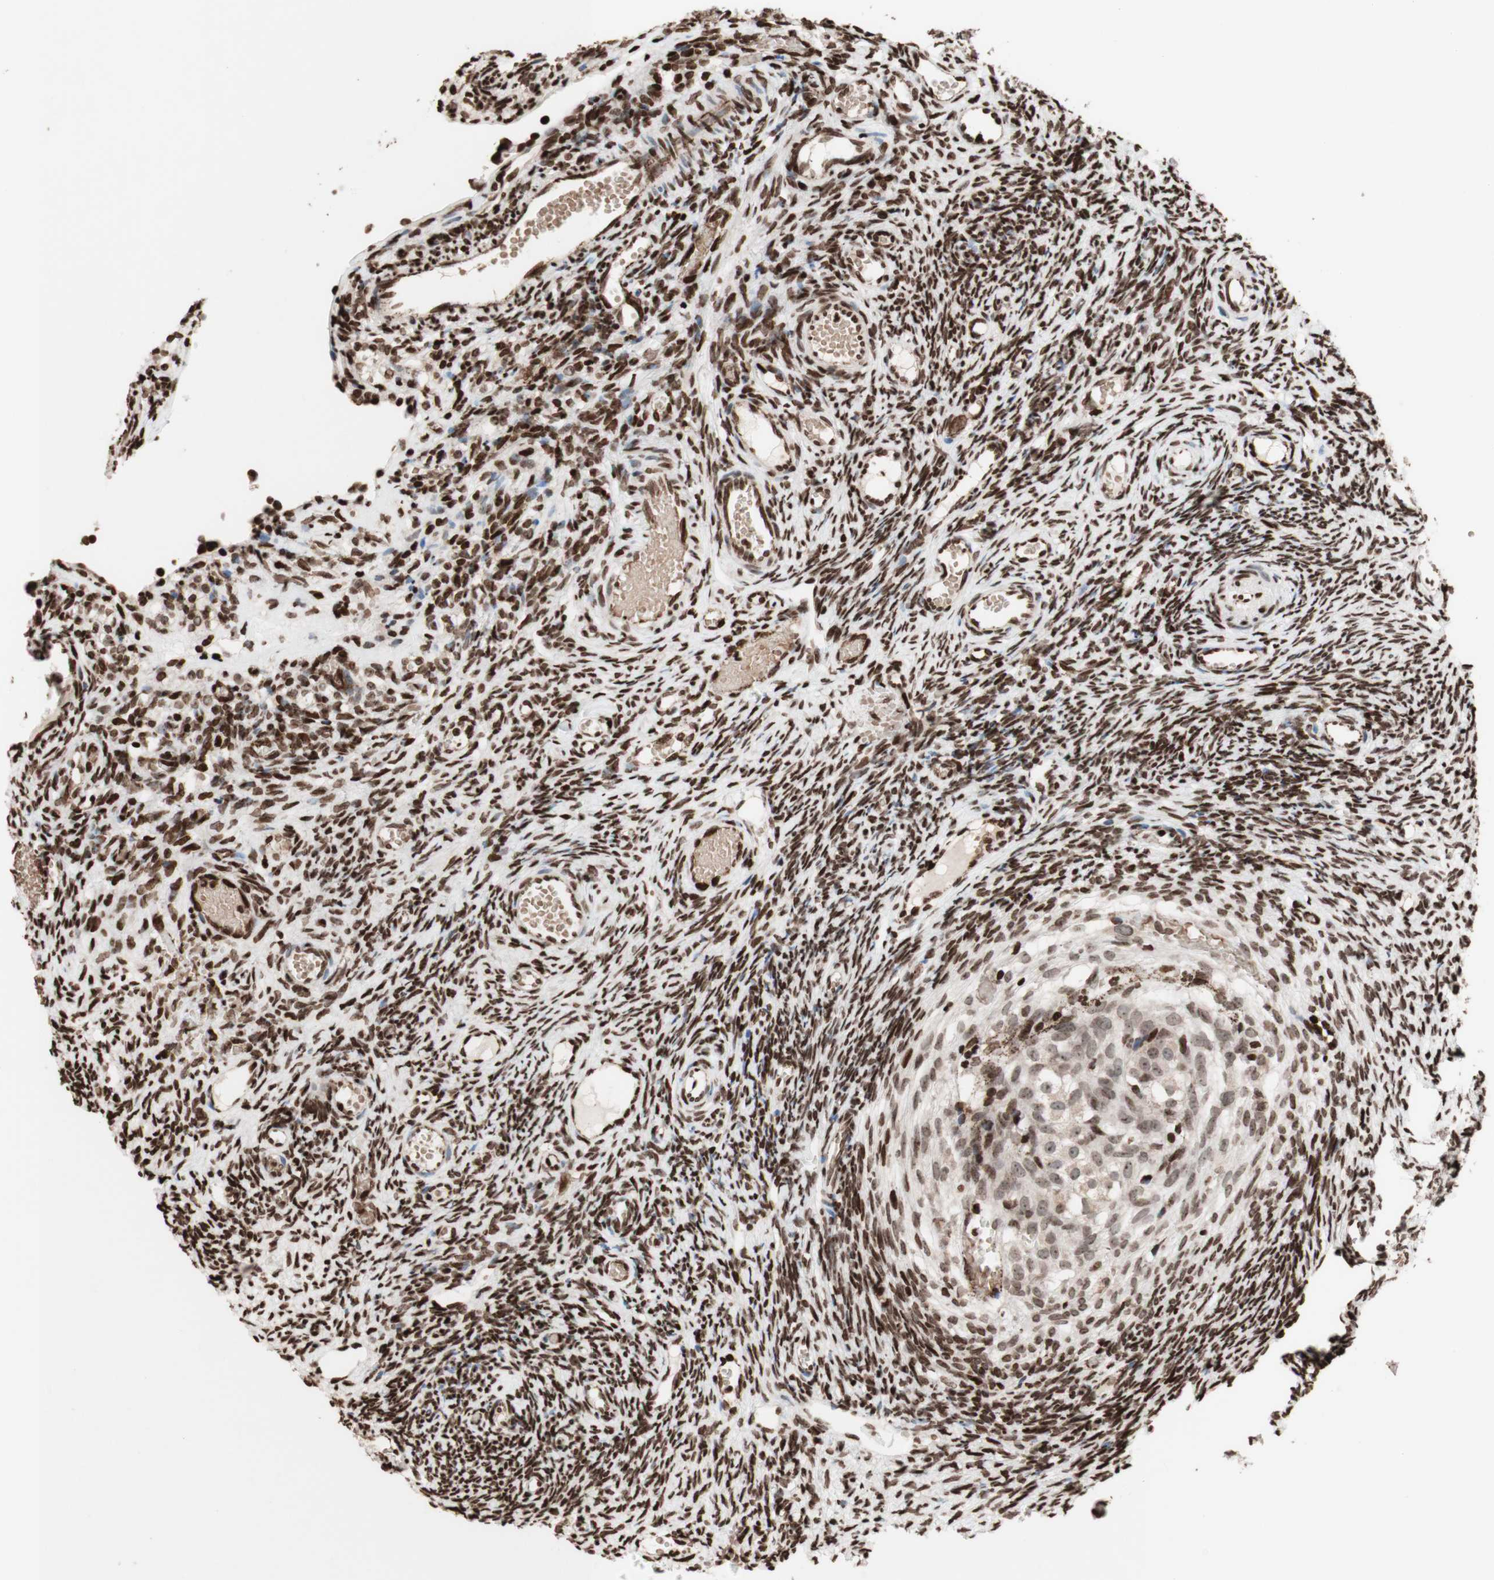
{"staining": {"intensity": "strong", "quantity": ">75%", "location": "nuclear"}, "tissue": "ovary", "cell_type": "Ovarian stroma cells", "image_type": "normal", "snomed": [{"axis": "morphology", "description": "Normal tissue, NOS"}, {"axis": "topography", "description": "Ovary"}], "caption": "Strong nuclear staining is present in about >75% of ovarian stroma cells in normal ovary.", "gene": "NCAPD2", "patient": {"sex": "female", "age": 35}}